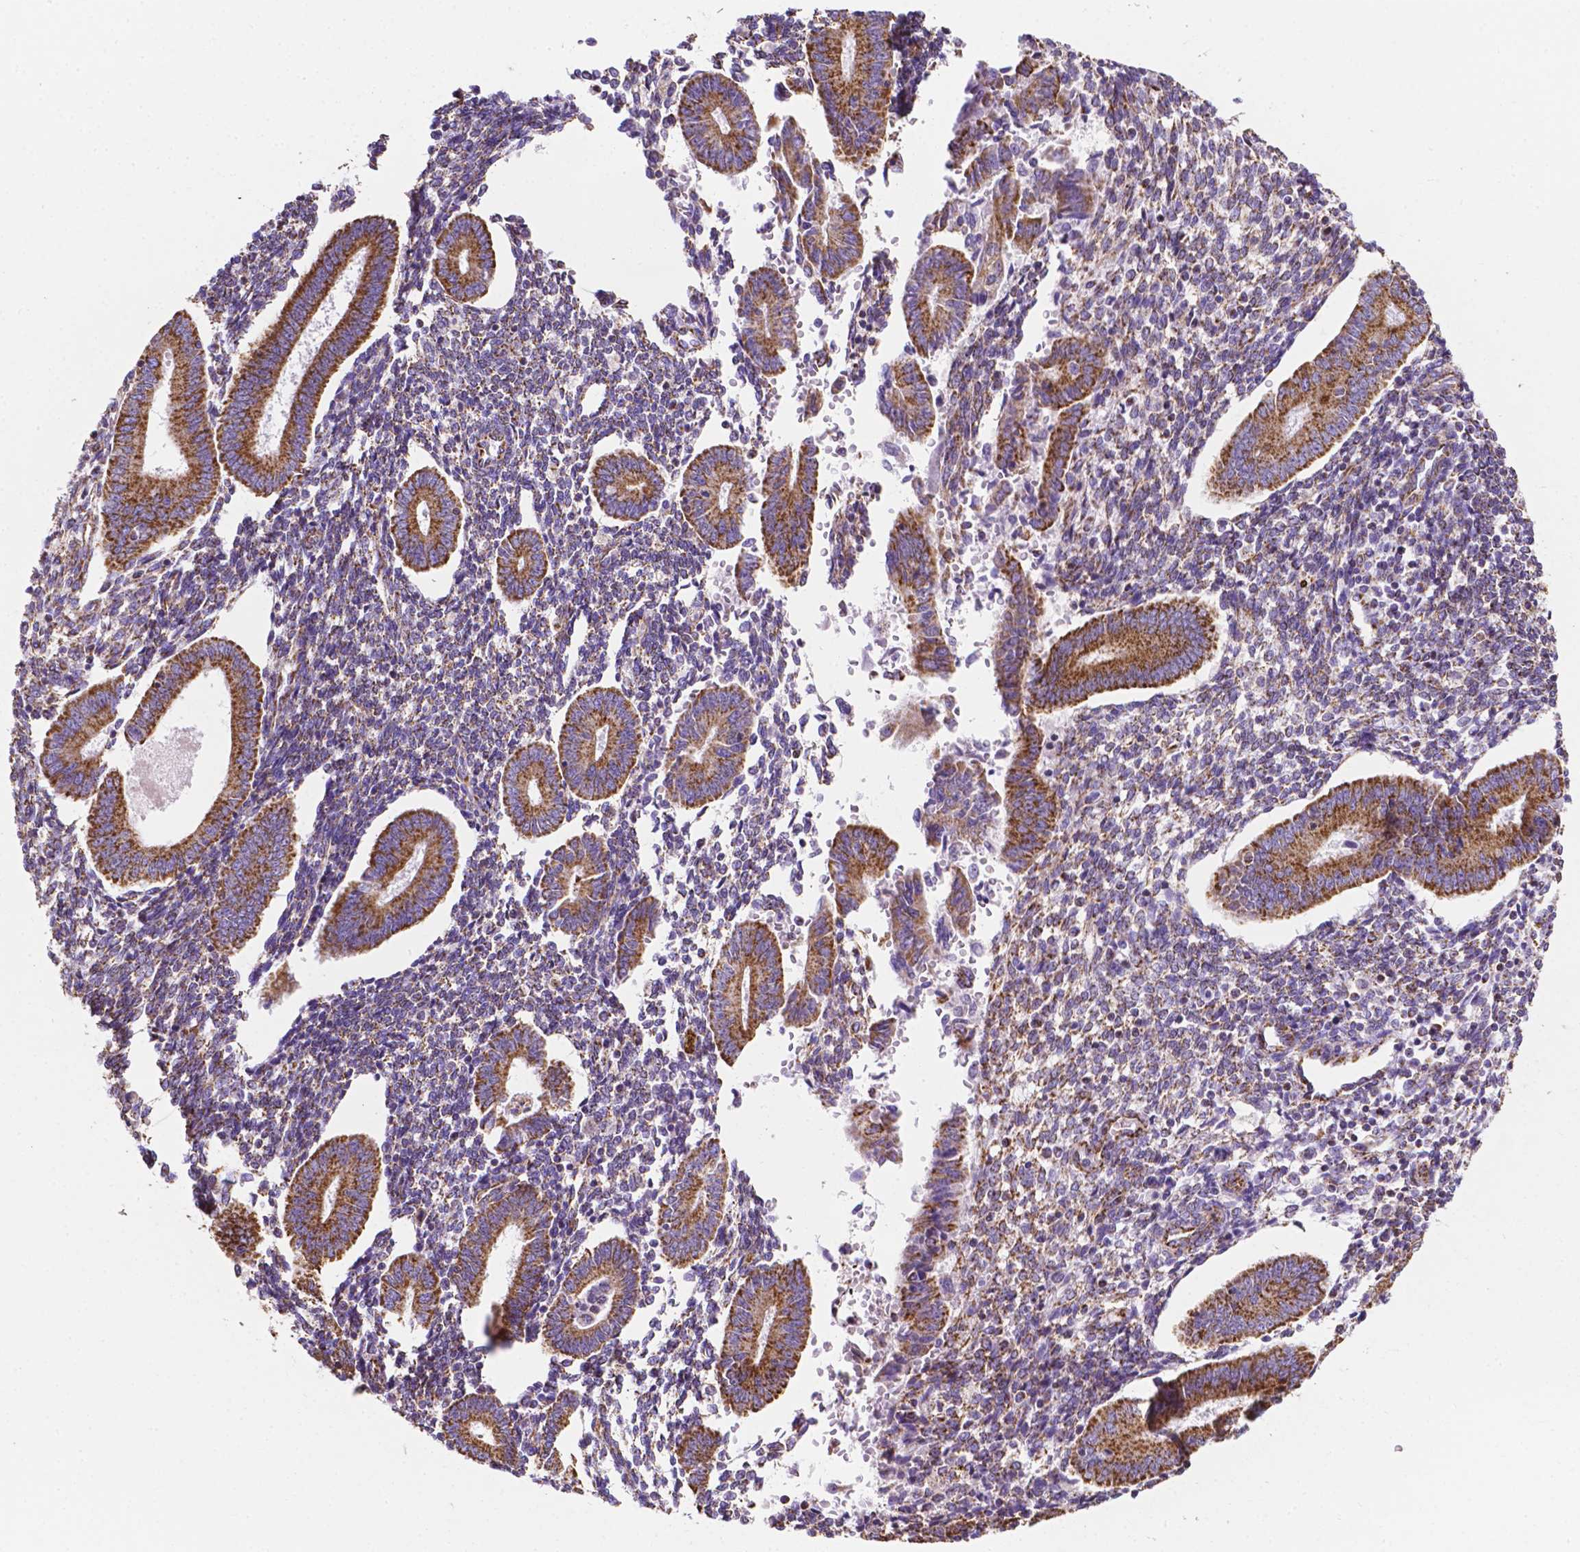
{"staining": {"intensity": "moderate", "quantity": "<25%", "location": "cytoplasmic/membranous"}, "tissue": "endometrium", "cell_type": "Cells in endometrial stroma", "image_type": "normal", "snomed": [{"axis": "morphology", "description": "Normal tissue, NOS"}, {"axis": "topography", "description": "Endometrium"}], "caption": "Endometrium stained for a protein reveals moderate cytoplasmic/membranous positivity in cells in endometrial stroma. Ihc stains the protein of interest in brown and the nuclei are stained blue.", "gene": "RMDN3", "patient": {"sex": "female", "age": 40}}